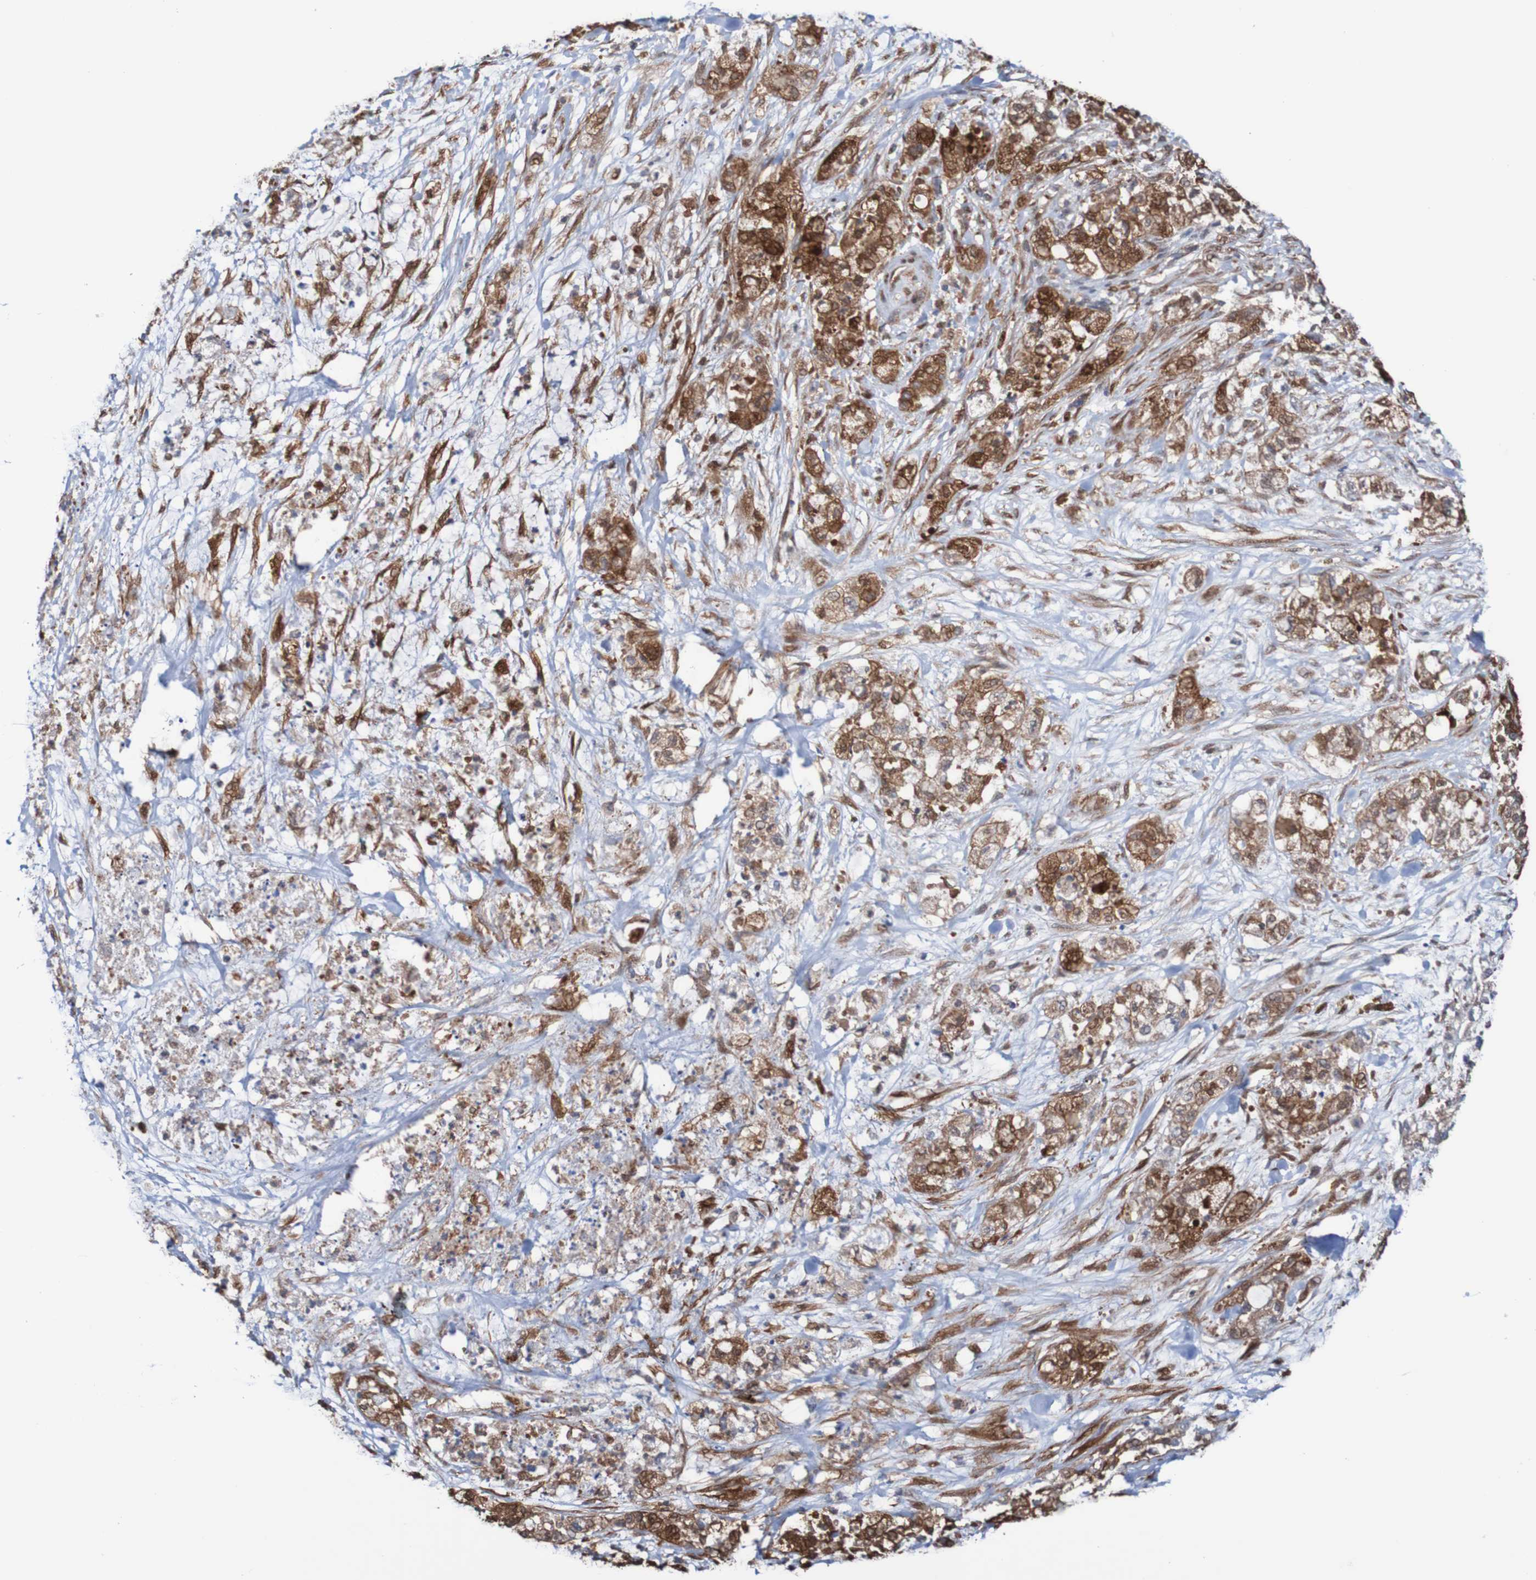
{"staining": {"intensity": "strong", "quantity": ">75%", "location": "cytoplasmic/membranous"}, "tissue": "pancreatic cancer", "cell_type": "Tumor cells", "image_type": "cancer", "snomed": [{"axis": "morphology", "description": "Adenocarcinoma, NOS"}, {"axis": "topography", "description": "Pancreas"}], "caption": "Immunohistochemical staining of human pancreatic adenocarcinoma displays high levels of strong cytoplasmic/membranous positivity in about >75% of tumor cells.", "gene": "RIGI", "patient": {"sex": "female", "age": 78}}